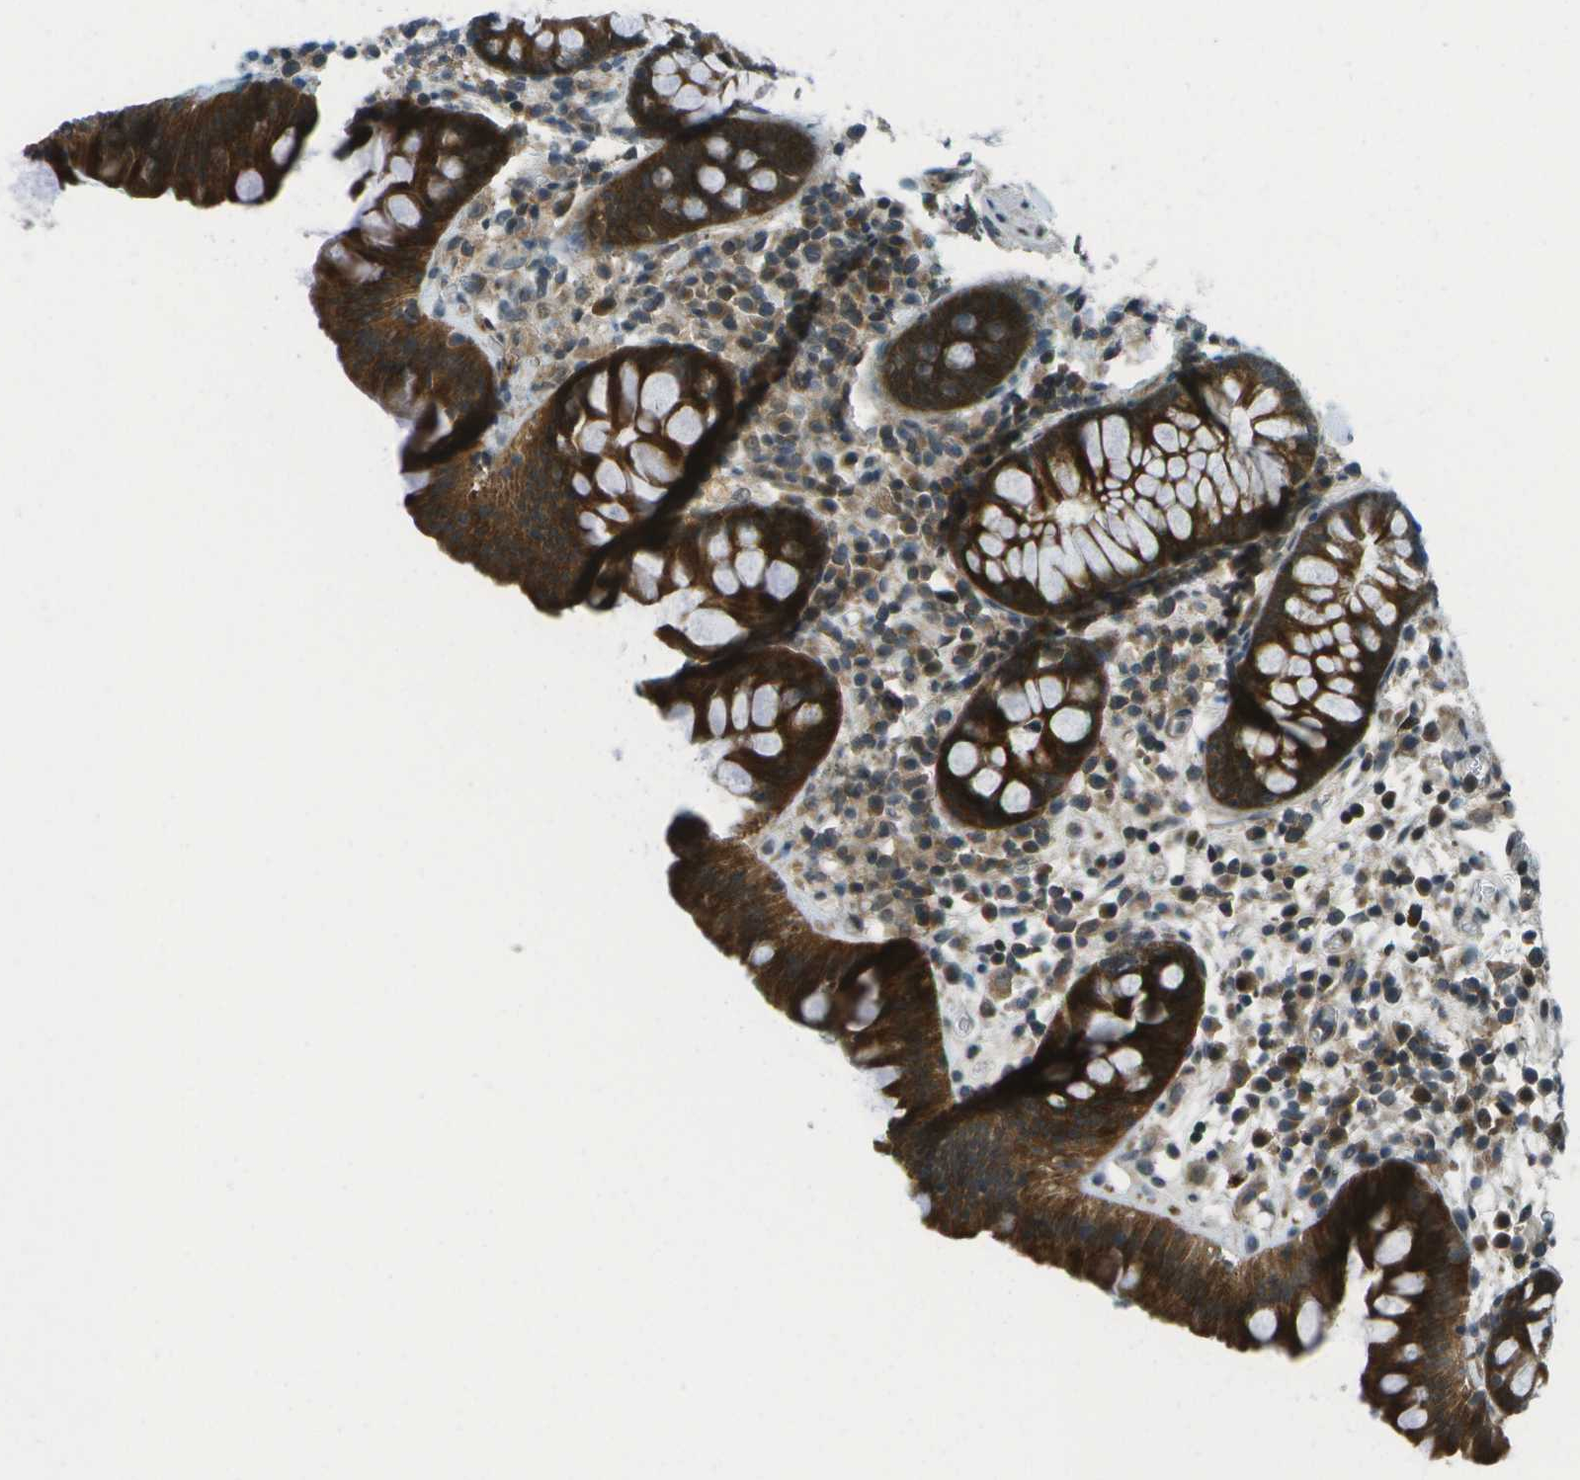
{"staining": {"intensity": "weak", "quantity": ">75%", "location": "cytoplasmic/membranous"}, "tissue": "colon", "cell_type": "Endothelial cells", "image_type": "normal", "snomed": [{"axis": "morphology", "description": "Normal tissue, NOS"}, {"axis": "topography", "description": "Colon"}], "caption": "A brown stain labels weak cytoplasmic/membranous expression of a protein in endothelial cells of unremarkable human colon. The protein is shown in brown color, while the nuclei are stained blue.", "gene": "TMEM19", "patient": {"sex": "female", "age": 80}}